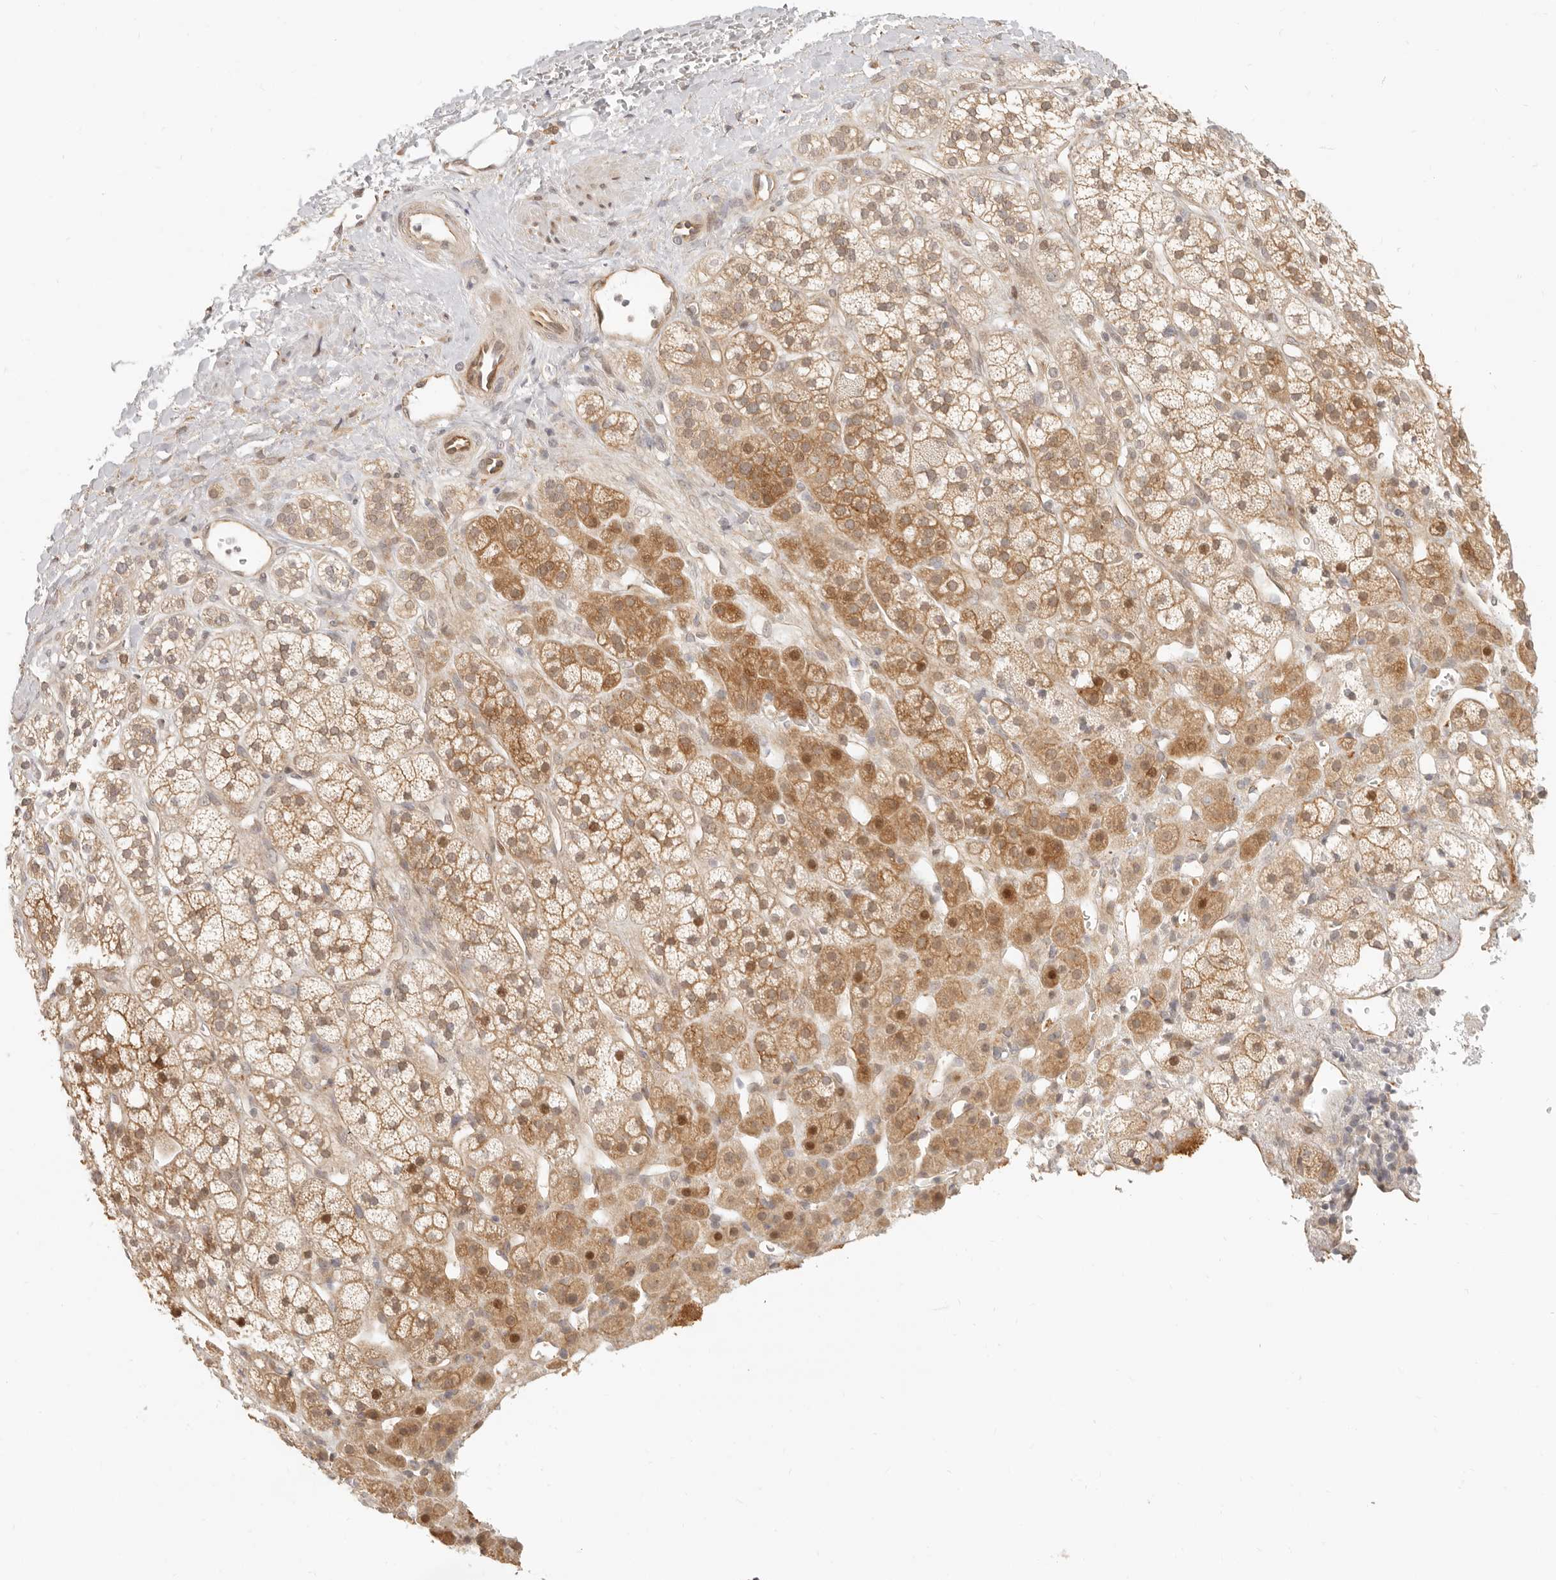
{"staining": {"intensity": "moderate", "quantity": ">75%", "location": "cytoplasmic/membranous,nuclear"}, "tissue": "adrenal gland", "cell_type": "Glandular cells", "image_type": "normal", "snomed": [{"axis": "morphology", "description": "Normal tissue, NOS"}, {"axis": "topography", "description": "Adrenal gland"}], "caption": "An immunohistochemistry (IHC) image of normal tissue is shown. Protein staining in brown labels moderate cytoplasmic/membranous,nuclear positivity in adrenal gland within glandular cells.", "gene": "TUFT1", "patient": {"sex": "male", "age": 56}}